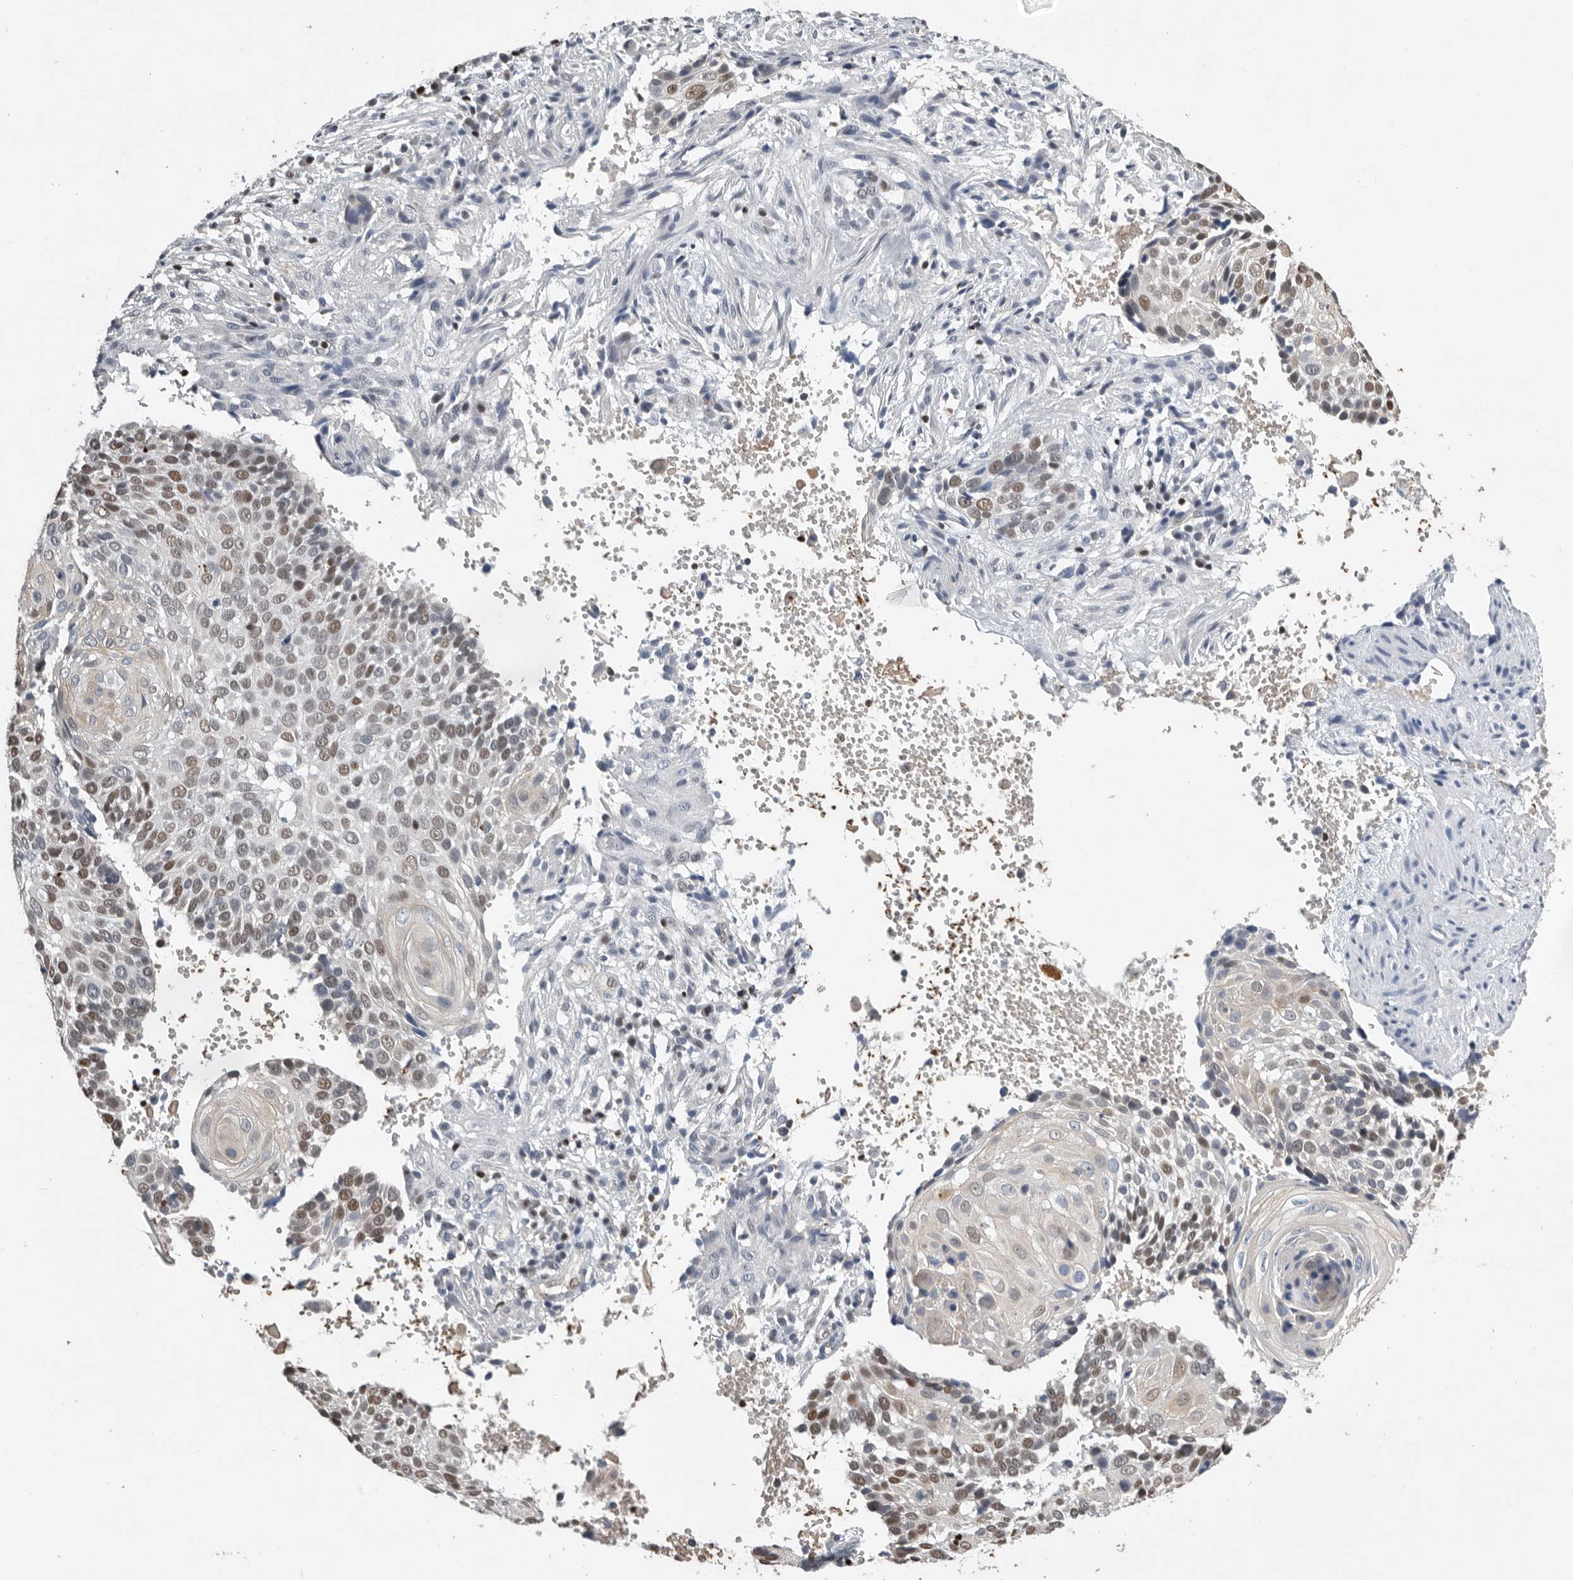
{"staining": {"intensity": "moderate", "quantity": "<25%", "location": "nuclear"}, "tissue": "cervical cancer", "cell_type": "Tumor cells", "image_type": "cancer", "snomed": [{"axis": "morphology", "description": "Squamous cell carcinoma, NOS"}, {"axis": "topography", "description": "Cervix"}], "caption": "Tumor cells demonstrate low levels of moderate nuclear positivity in approximately <25% of cells in human cervical squamous cell carcinoma.", "gene": "PDCD4", "patient": {"sex": "female", "age": 74}}